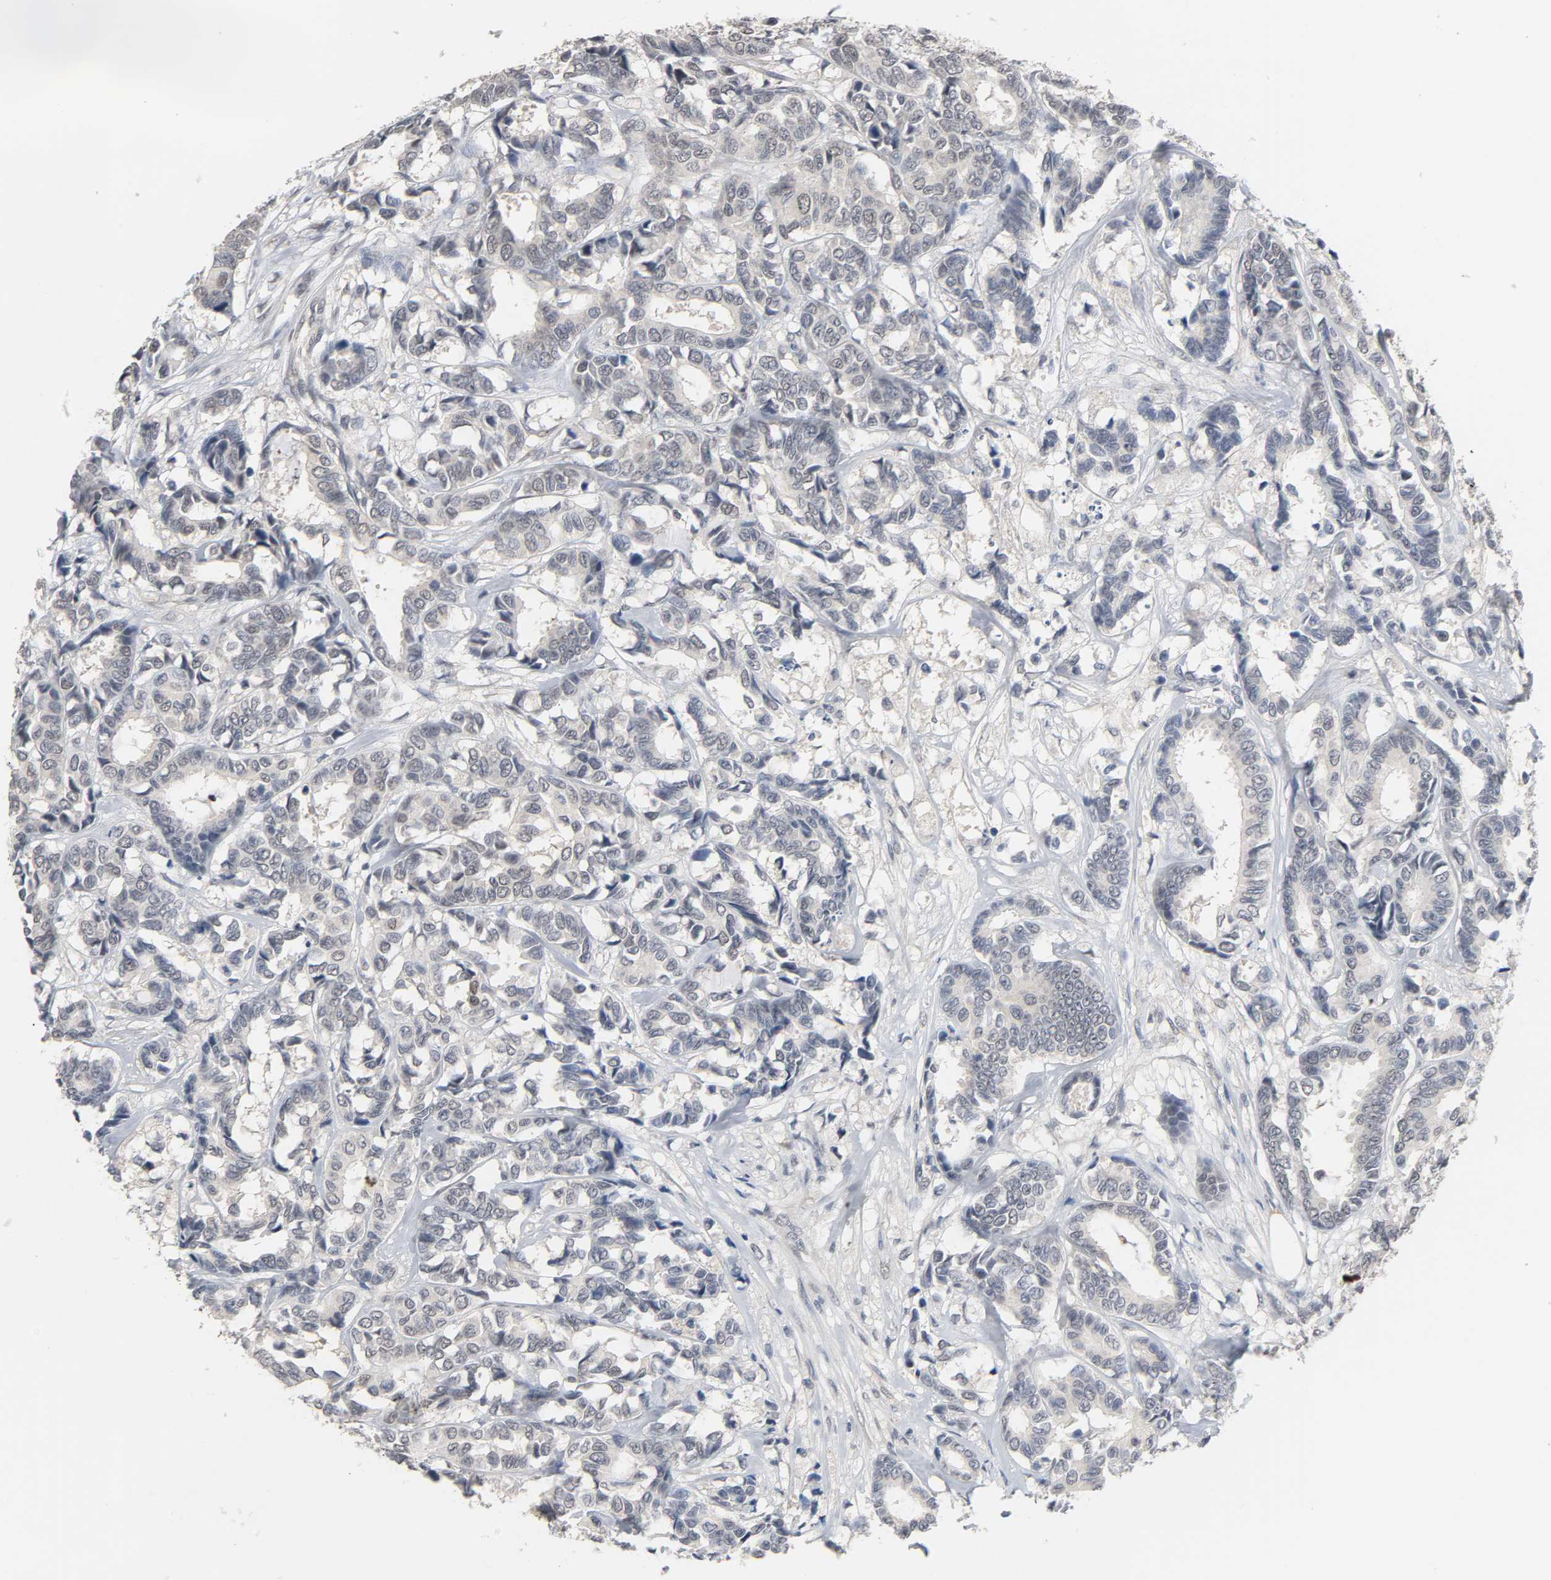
{"staining": {"intensity": "negative", "quantity": "none", "location": "none"}, "tissue": "breast cancer", "cell_type": "Tumor cells", "image_type": "cancer", "snomed": [{"axis": "morphology", "description": "Duct carcinoma"}, {"axis": "topography", "description": "Breast"}], "caption": "Immunohistochemistry (IHC) image of neoplastic tissue: infiltrating ductal carcinoma (breast) stained with DAB (3,3'-diaminobenzidine) reveals no significant protein staining in tumor cells. Brightfield microscopy of immunohistochemistry (IHC) stained with DAB (3,3'-diaminobenzidine) (brown) and hematoxylin (blue), captured at high magnification.", "gene": "ACSS2", "patient": {"sex": "female", "age": 87}}